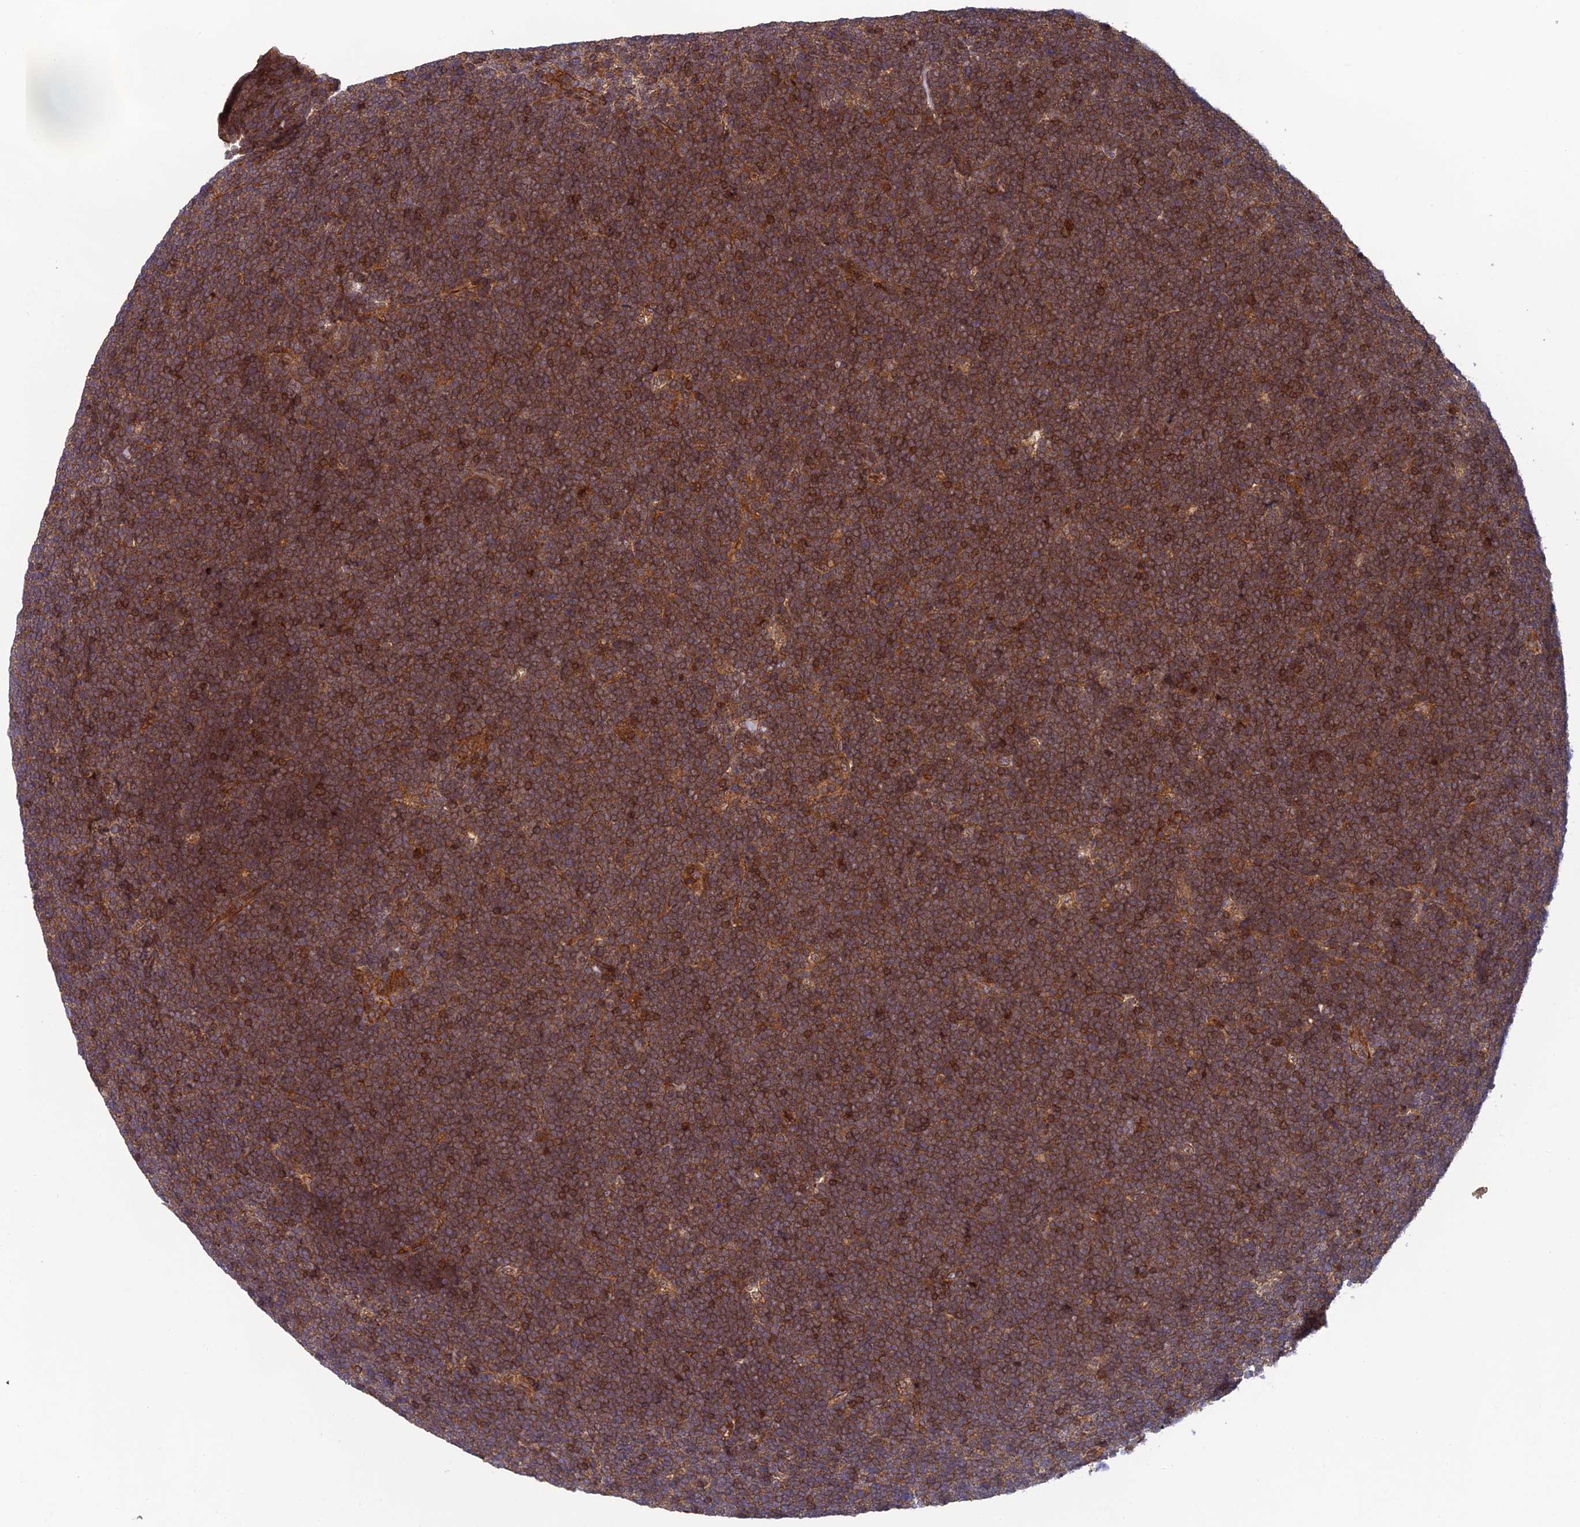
{"staining": {"intensity": "strong", "quantity": ">75%", "location": "cytoplasmic/membranous"}, "tissue": "lymphoma", "cell_type": "Tumor cells", "image_type": "cancer", "snomed": [{"axis": "morphology", "description": "Malignant lymphoma, non-Hodgkin's type, High grade"}, {"axis": "topography", "description": "Lymph node"}], "caption": "A high amount of strong cytoplasmic/membranous positivity is identified in approximately >75% of tumor cells in lymphoma tissue. (DAB (3,3'-diaminobenzidine) IHC with brightfield microscopy, high magnification).", "gene": "OSBPL1A", "patient": {"sex": "male", "age": 13}}